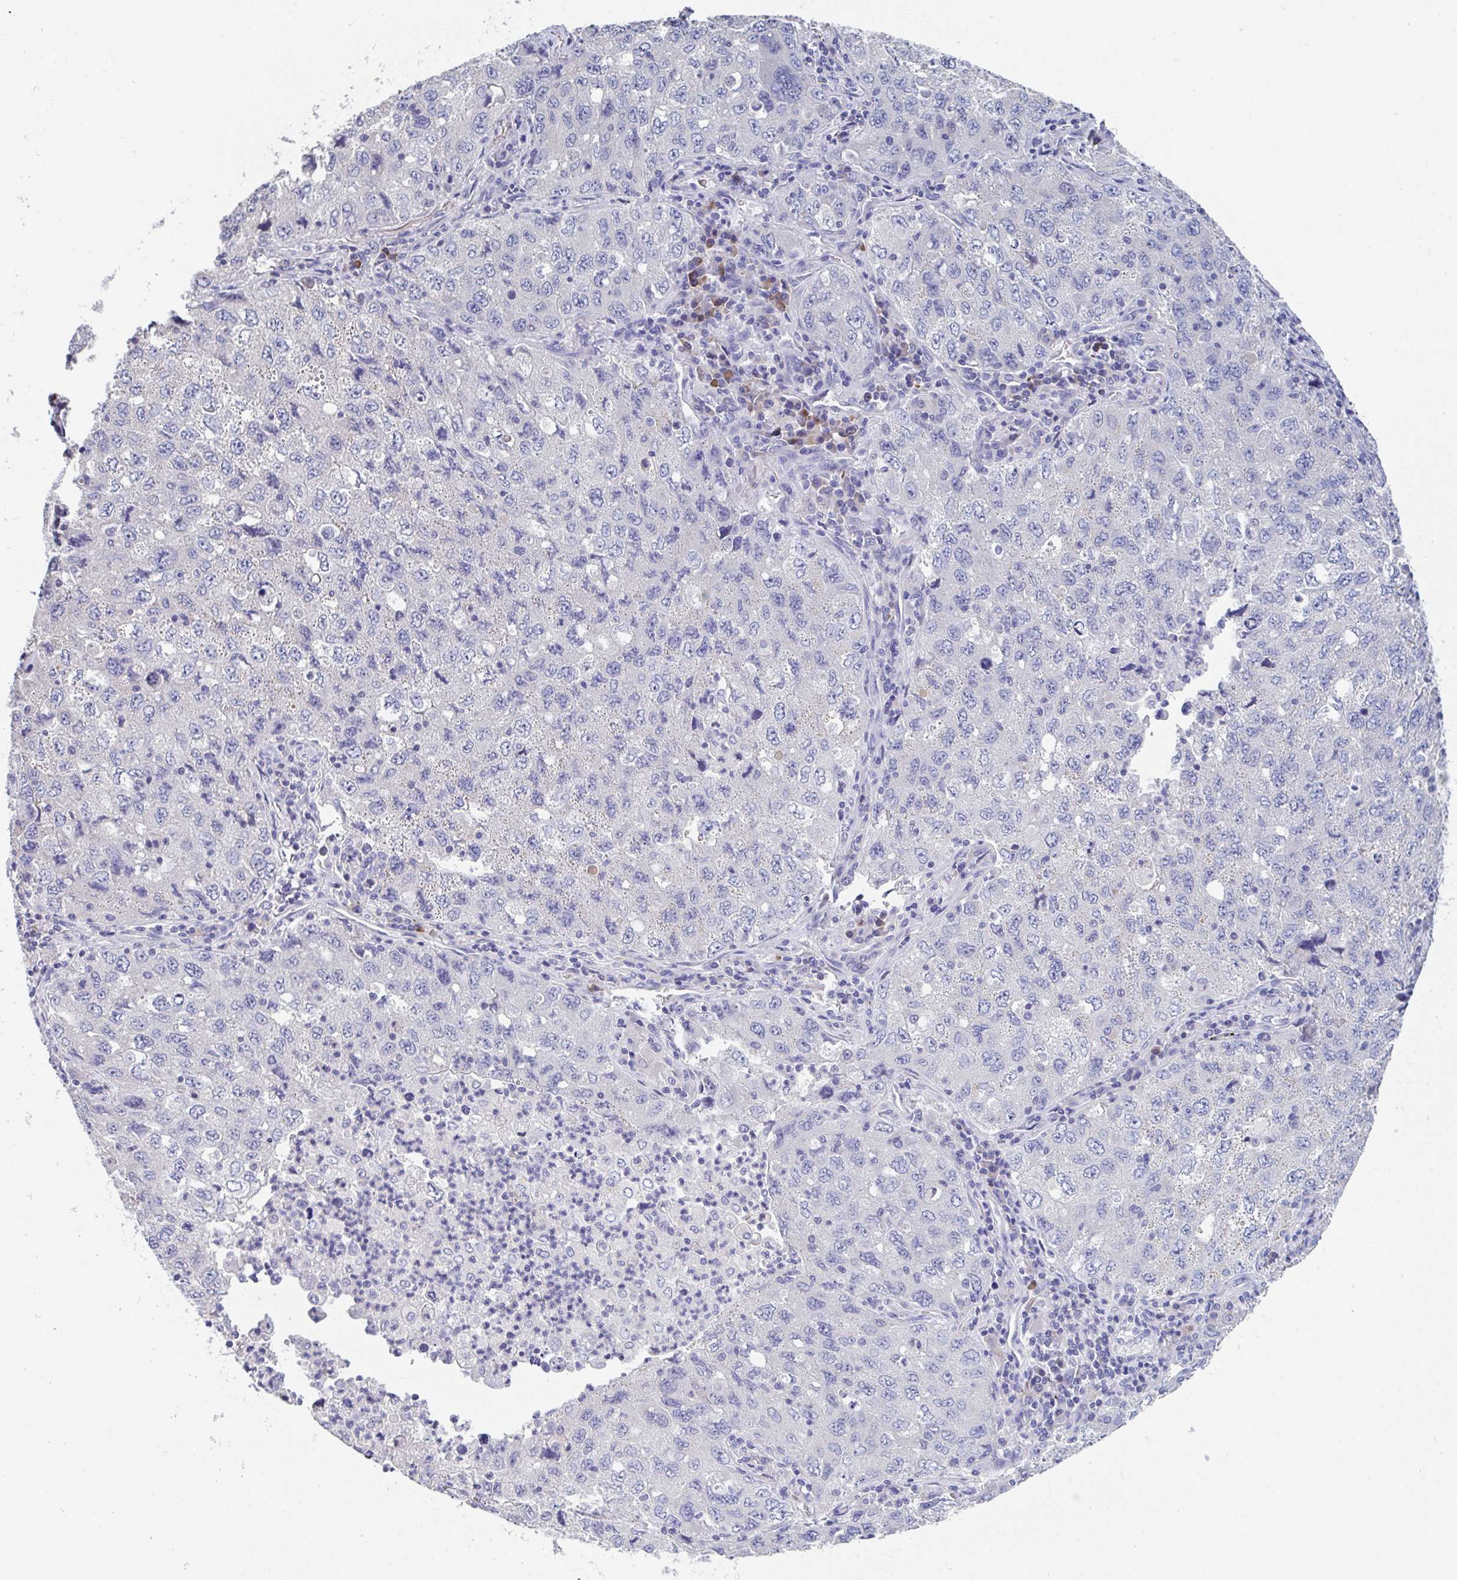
{"staining": {"intensity": "negative", "quantity": "none", "location": "none"}, "tissue": "lung cancer", "cell_type": "Tumor cells", "image_type": "cancer", "snomed": [{"axis": "morphology", "description": "Adenocarcinoma, NOS"}, {"axis": "topography", "description": "Lung"}], "caption": "This is an IHC photomicrograph of adenocarcinoma (lung). There is no positivity in tumor cells.", "gene": "LRRC58", "patient": {"sex": "female", "age": 57}}